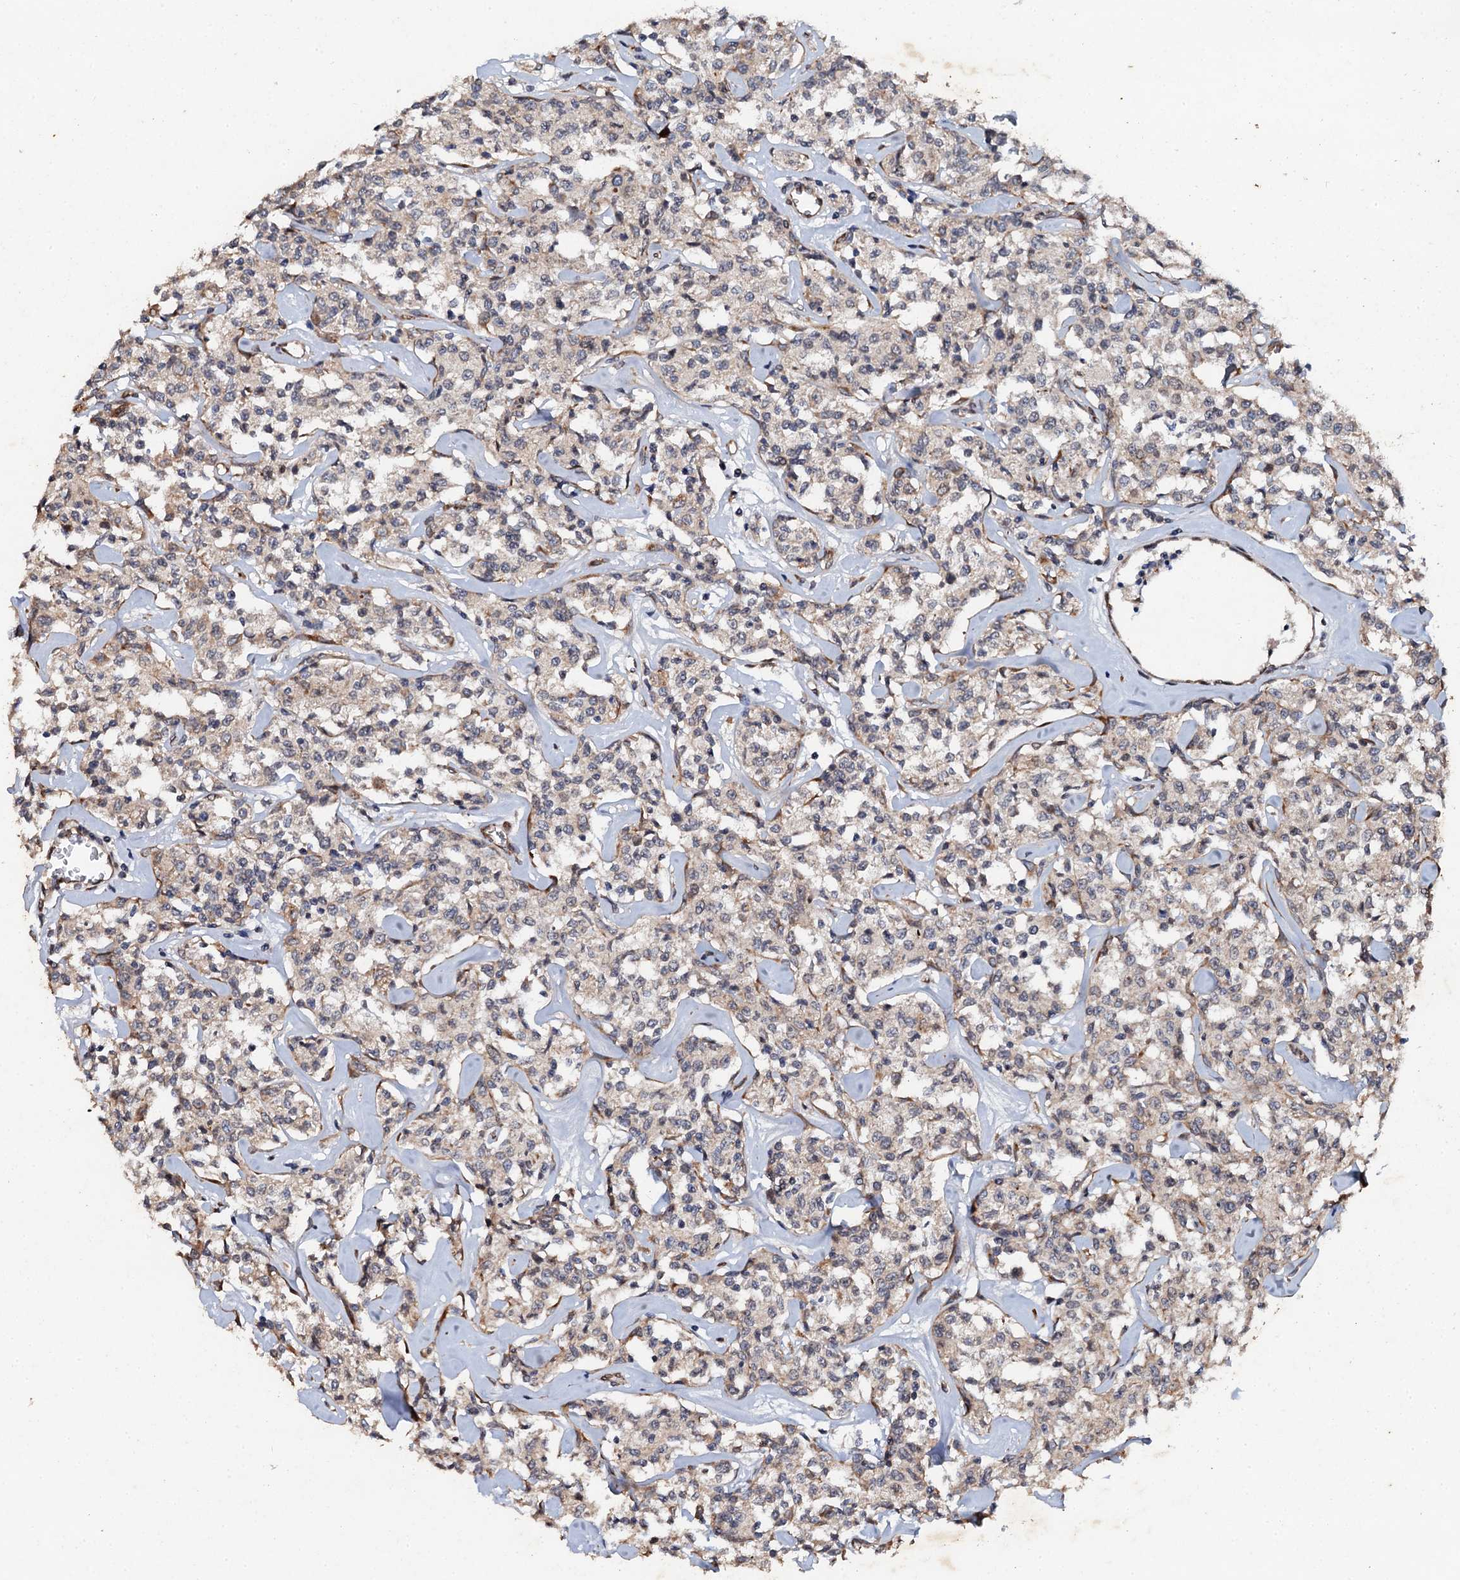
{"staining": {"intensity": "negative", "quantity": "none", "location": "none"}, "tissue": "lymphoma", "cell_type": "Tumor cells", "image_type": "cancer", "snomed": [{"axis": "morphology", "description": "Malignant lymphoma, non-Hodgkin's type, Low grade"}, {"axis": "topography", "description": "Small intestine"}], "caption": "An IHC micrograph of malignant lymphoma, non-Hodgkin's type (low-grade) is shown. There is no staining in tumor cells of malignant lymphoma, non-Hodgkin's type (low-grade).", "gene": "ADAMTS10", "patient": {"sex": "female", "age": 59}}